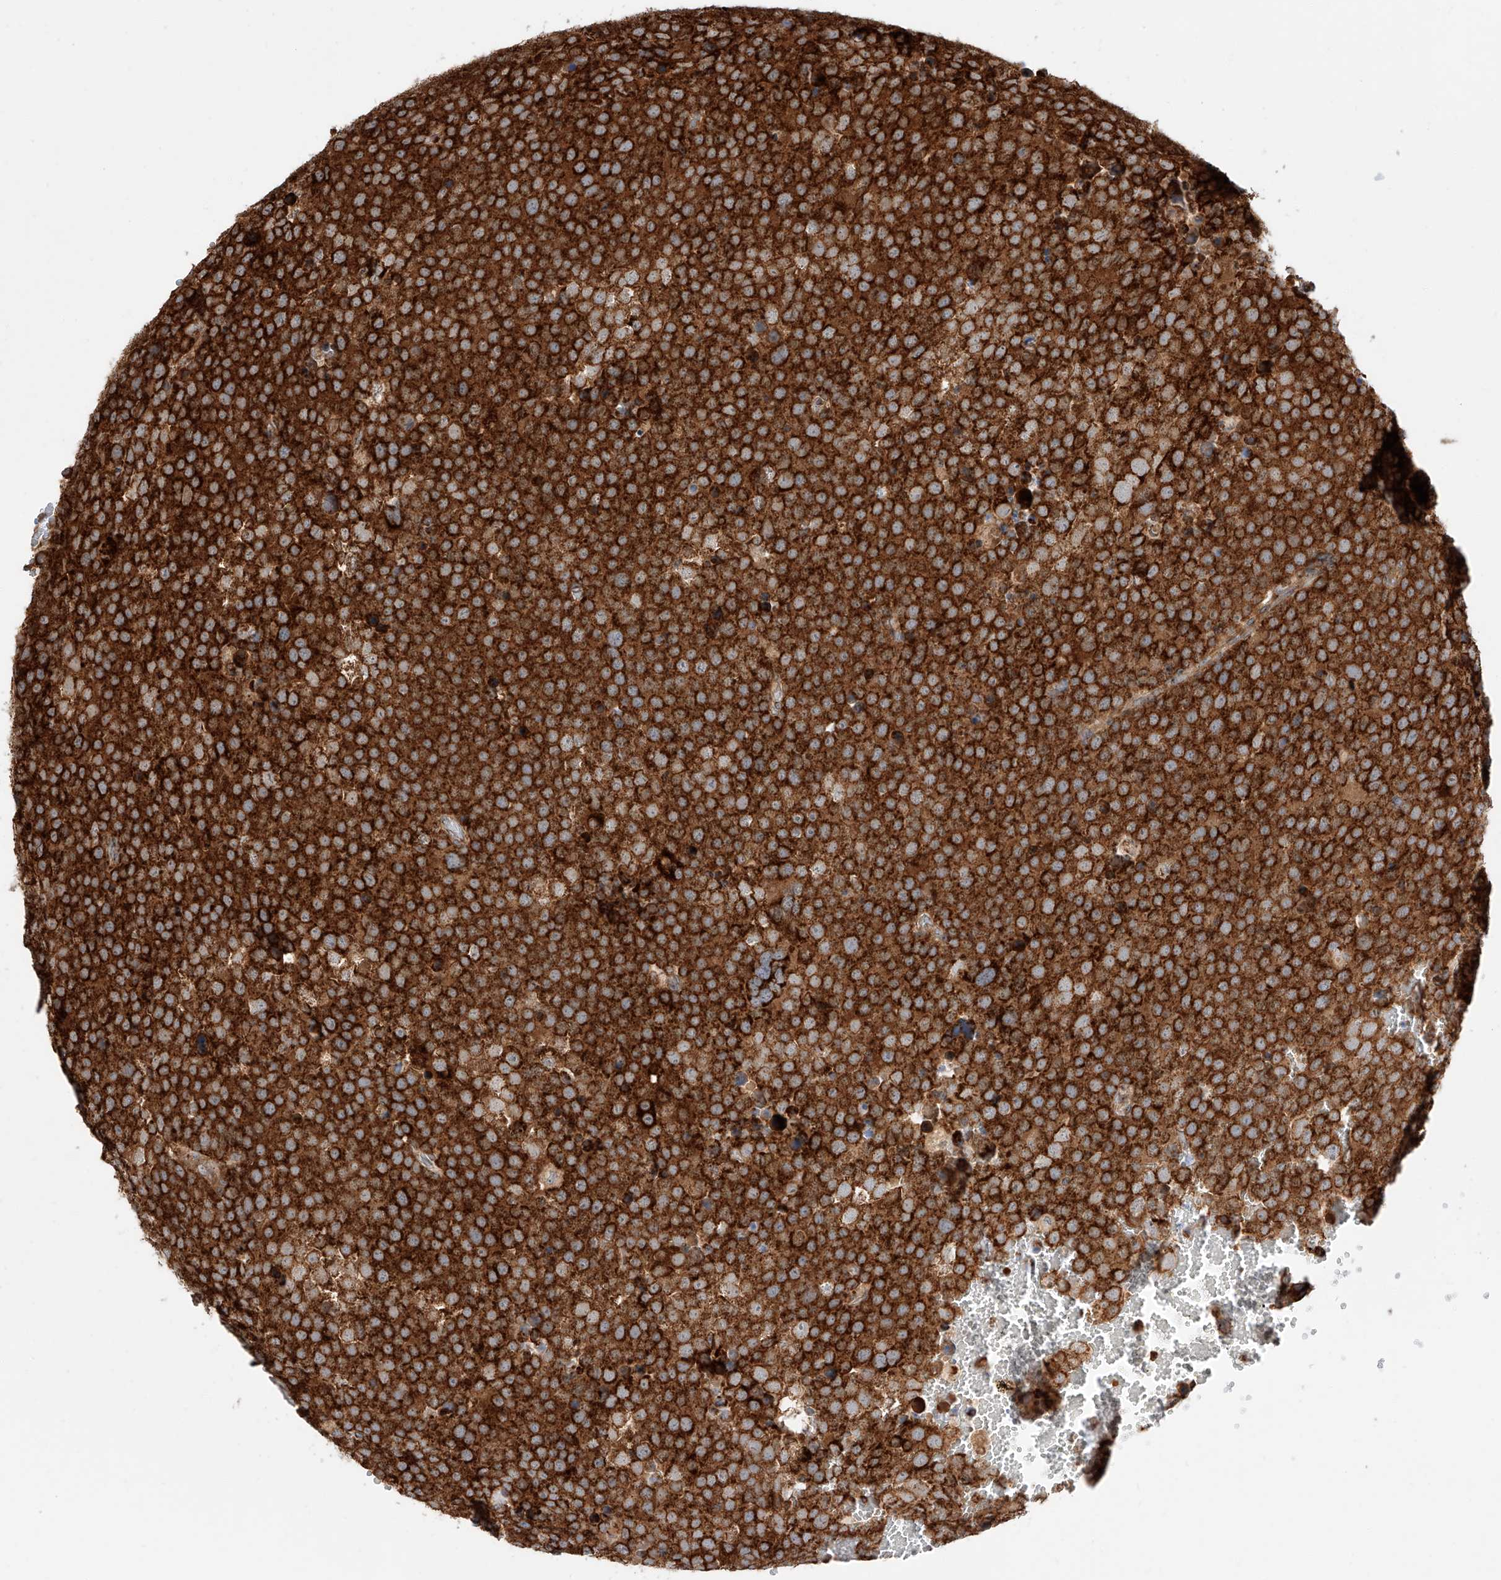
{"staining": {"intensity": "strong", "quantity": ">75%", "location": "cytoplasmic/membranous"}, "tissue": "testis cancer", "cell_type": "Tumor cells", "image_type": "cancer", "snomed": [{"axis": "morphology", "description": "Seminoma, NOS"}, {"axis": "topography", "description": "Testis"}], "caption": "There is high levels of strong cytoplasmic/membranous expression in tumor cells of testis cancer, as demonstrated by immunohistochemical staining (brown color).", "gene": "ISCA2", "patient": {"sex": "male", "age": 71}}